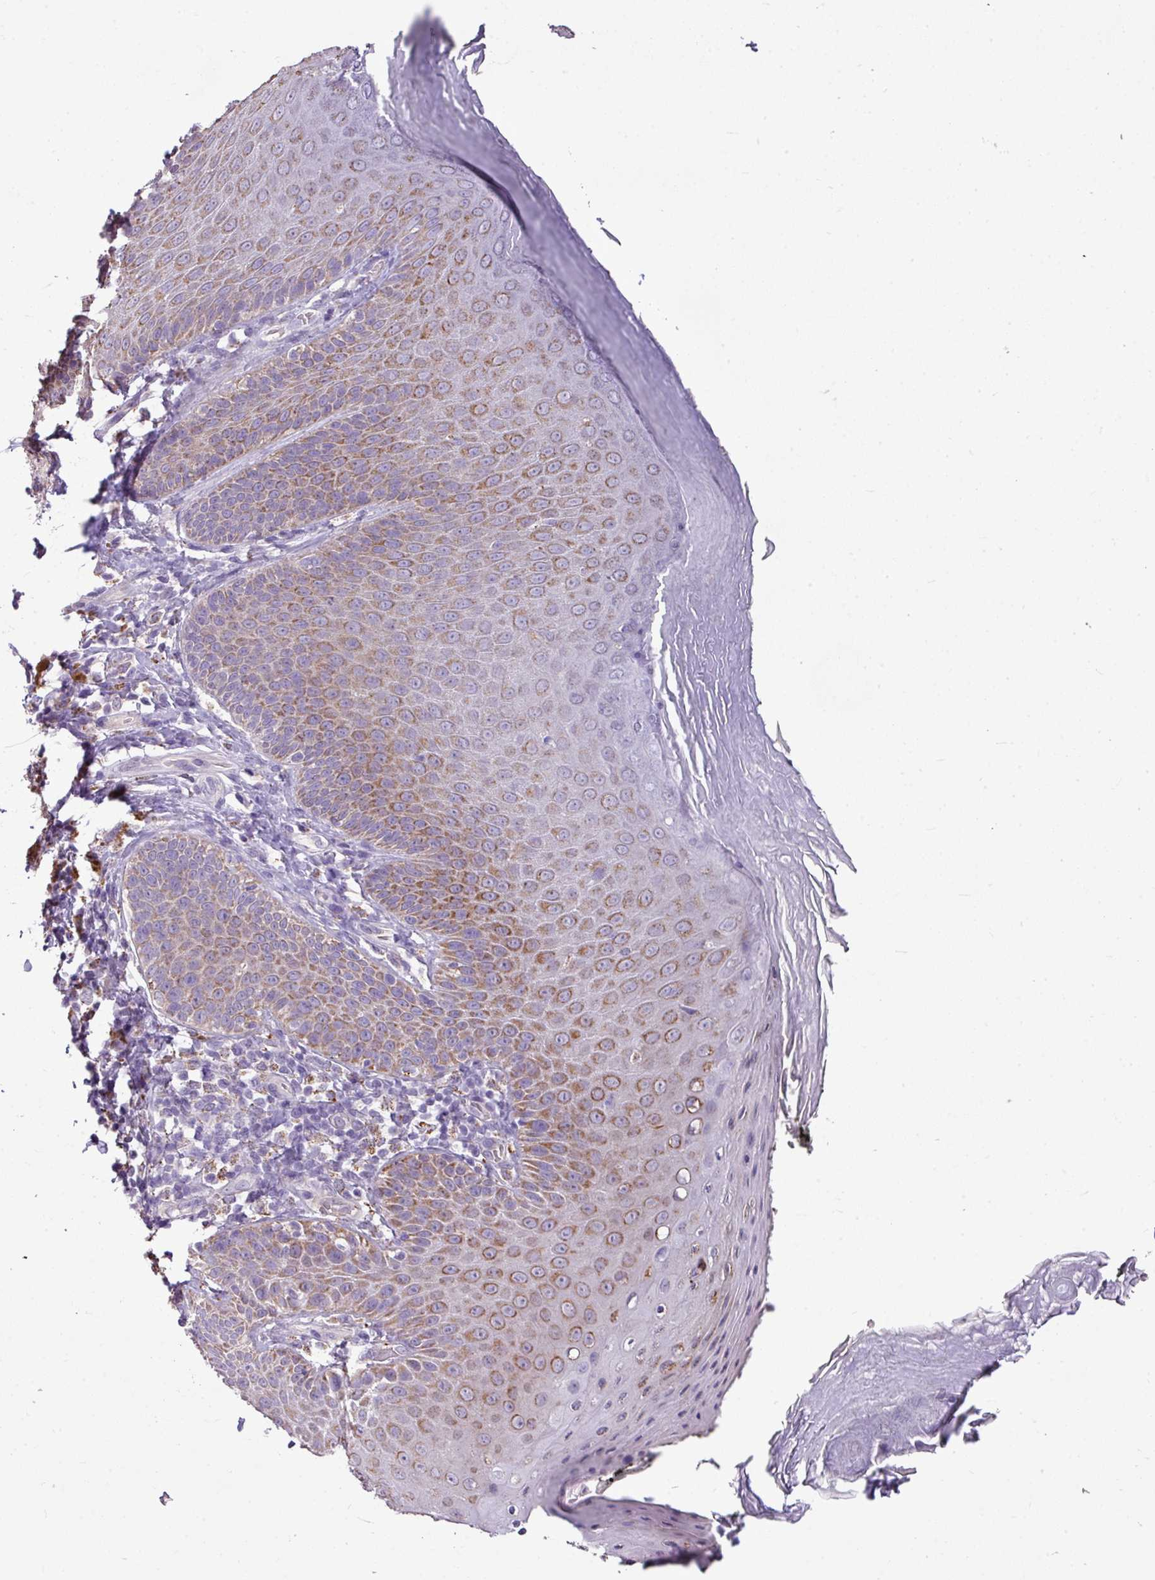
{"staining": {"intensity": "moderate", "quantity": "25%-75%", "location": "cytoplasmic/membranous"}, "tissue": "skin", "cell_type": "Epidermal cells", "image_type": "normal", "snomed": [{"axis": "morphology", "description": "Normal tissue, NOS"}, {"axis": "topography", "description": "Anal"}, {"axis": "topography", "description": "Peripheral nerve tissue"}], "caption": "Immunohistochemistry (IHC) of normal skin displays medium levels of moderate cytoplasmic/membranous expression in approximately 25%-75% of epidermal cells. The protein of interest is shown in brown color, while the nuclei are stained blue.", "gene": "ALDH2", "patient": {"sex": "male", "age": 53}}